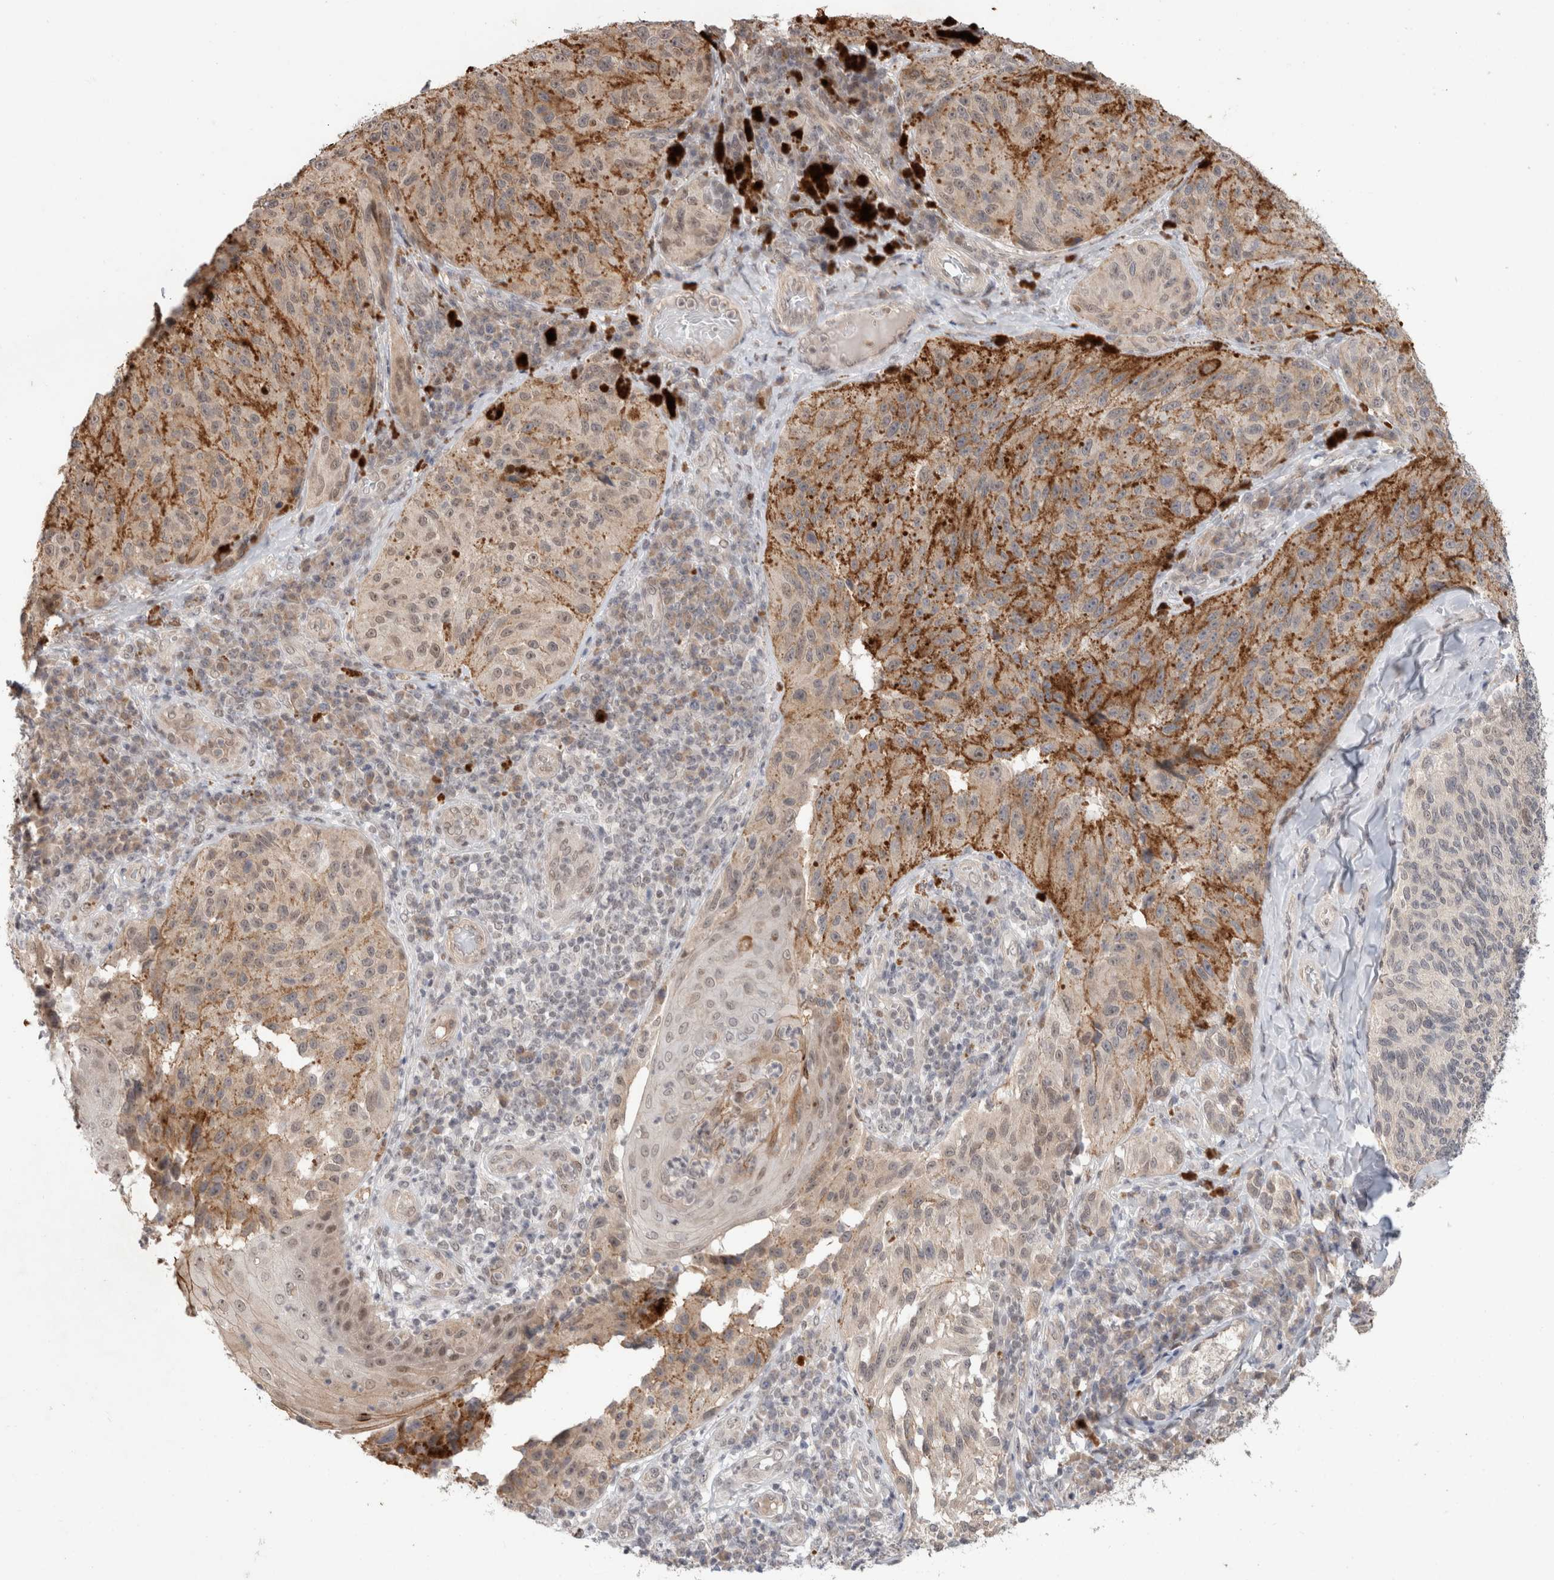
{"staining": {"intensity": "weak", "quantity": ">75%", "location": "nuclear"}, "tissue": "melanoma", "cell_type": "Tumor cells", "image_type": "cancer", "snomed": [{"axis": "morphology", "description": "Malignant melanoma, NOS"}, {"axis": "topography", "description": "Skin"}], "caption": "Protein staining of melanoma tissue demonstrates weak nuclear expression in about >75% of tumor cells.", "gene": "SYDE2", "patient": {"sex": "female", "age": 73}}